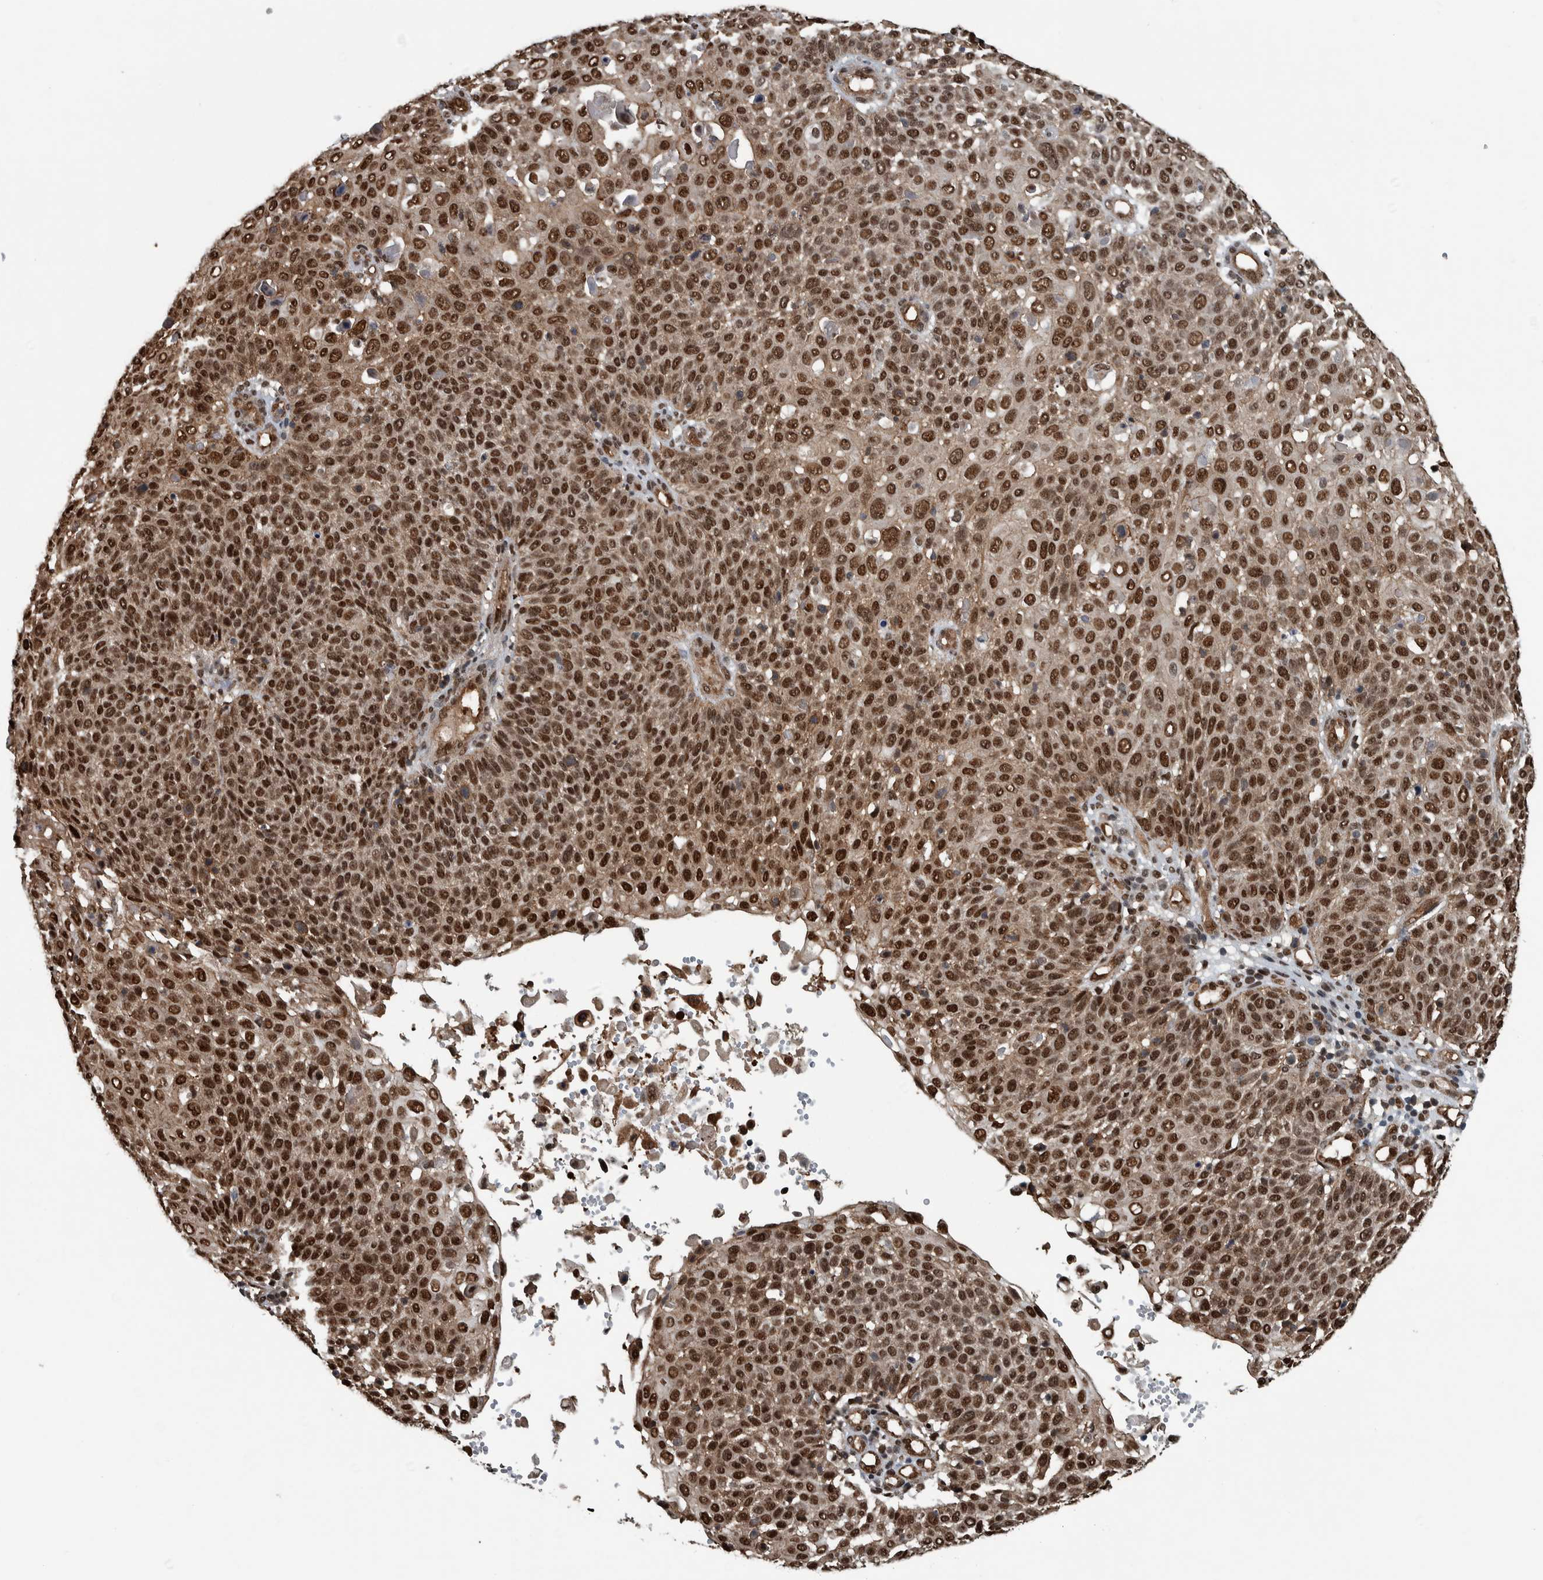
{"staining": {"intensity": "strong", "quantity": ">75%", "location": "nuclear"}, "tissue": "cervical cancer", "cell_type": "Tumor cells", "image_type": "cancer", "snomed": [{"axis": "morphology", "description": "Squamous cell carcinoma, NOS"}, {"axis": "topography", "description": "Cervix"}], "caption": "Cervical cancer (squamous cell carcinoma) tissue displays strong nuclear expression in about >75% of tumor cells", "gene": "FAM135B", "patient": {"sex": "female", "age": 74}}